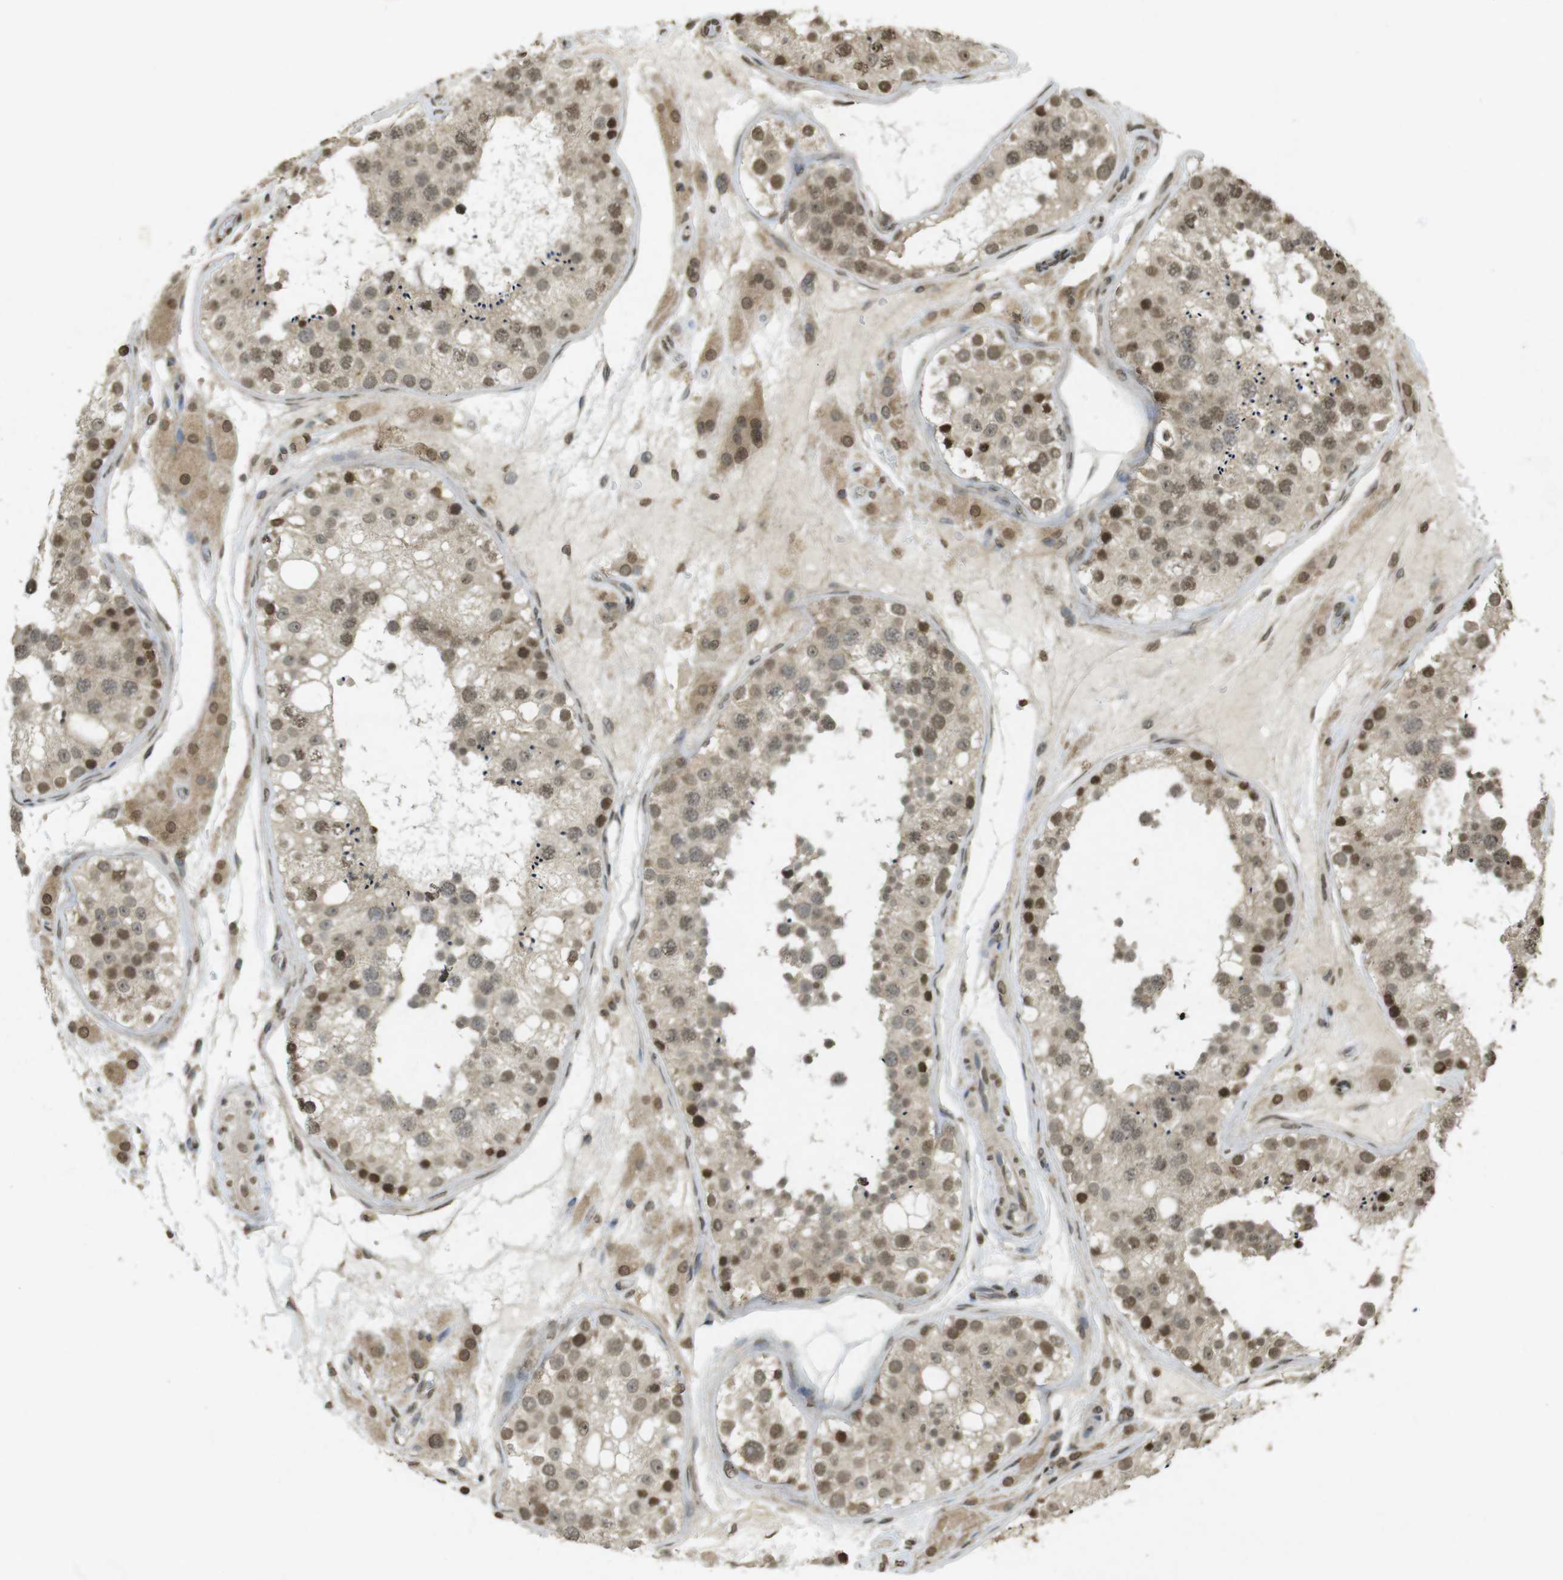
{"staining": {"intensity": "moderate", "quantity": ">75%", "location": "cytoplasmic/membranous,nuclear"}, "tissue": "testis", "cell_type": "Cells in seminiferous ducts", "image_type": "normal", "snomed": [{"axis": "morphology", "description": "Normal tissue, NOS"}, {"axis": "topography", "description": "Testis"}], "caption": "Unremarkable testis exhibits moderate cytoplasmic/membranous,nuclear staining in about >75% of cells in seminiferous ducts.", "gene": "ORC4", "patient": {"sex": "male", "age": 26}}